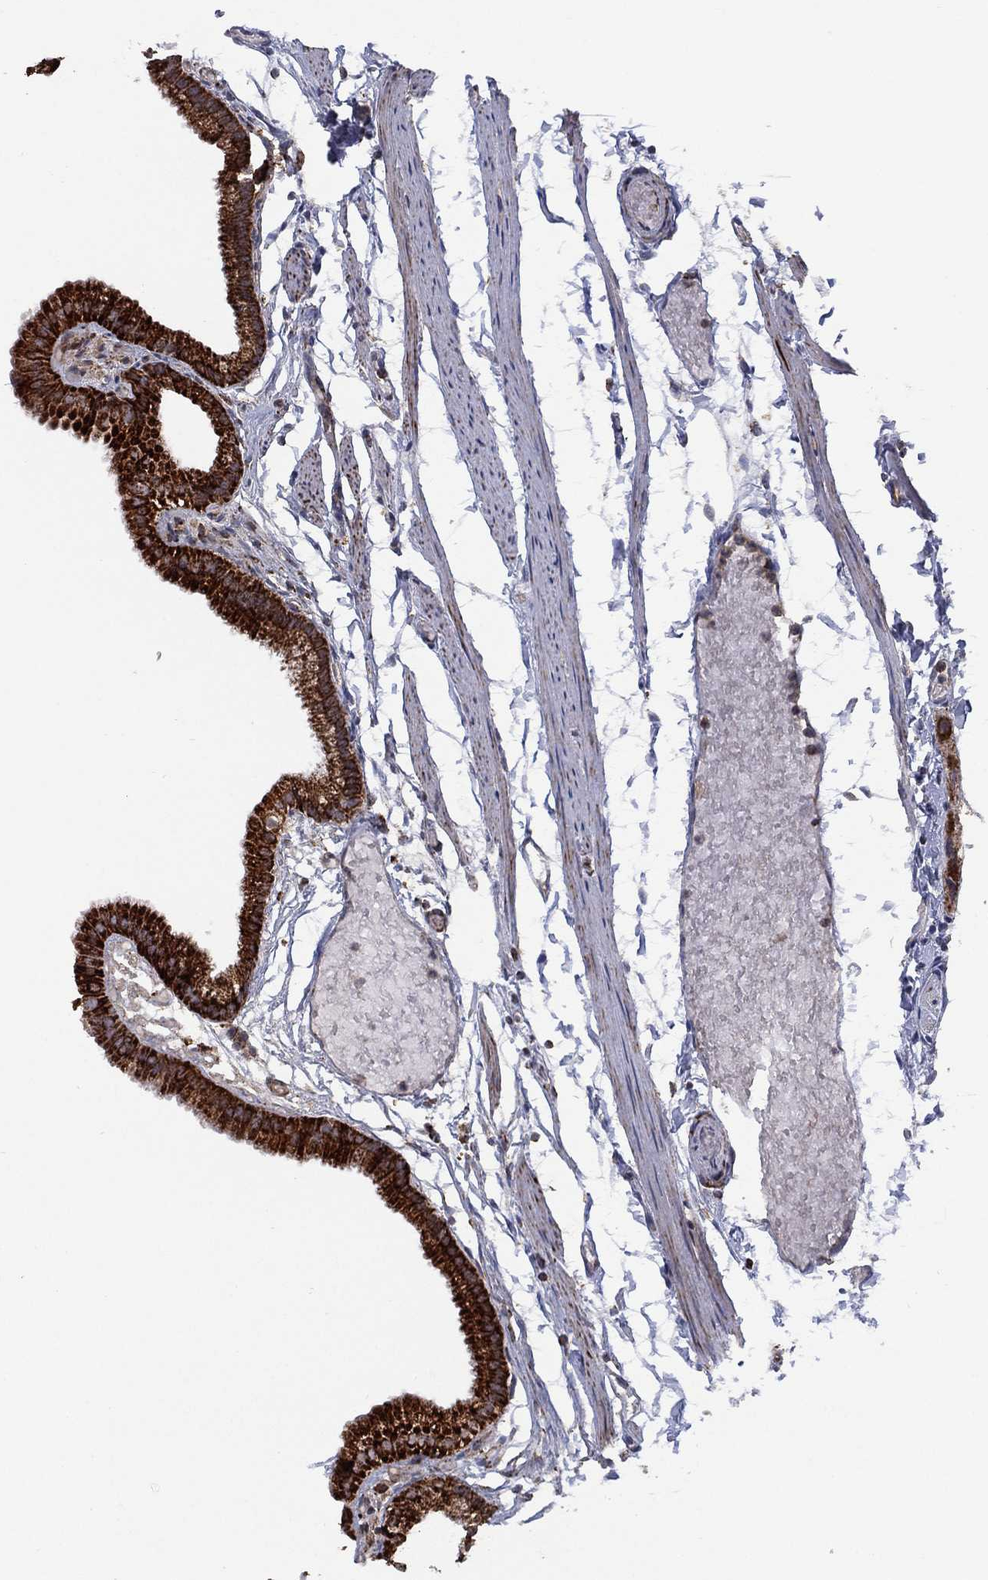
{"staining": {"intensity": "strong", "quantity": "25%-75%", "location": "cytoplasmic/membranous"}, "tissue": "gallbladder", "cell_type": "Glandular cells", "image_type": "normal", "snomed": [{"axis": "morphology", "description": "Normal tissue, NOS"}, {"axis": "topography", "description": "Gallbladder"}], "caption": "Brown immunohistochemical staining in unremarkable gallbladder shows strong cytoplasmic/membranous staining in approximately 25%-75% of glandular cells. Immunohistochemistry (ihc) stains the protein in brown and the nuclei are stained blue.", "gene": "PPP2R5A", "patient": {"sex": "female", "age": 45}}